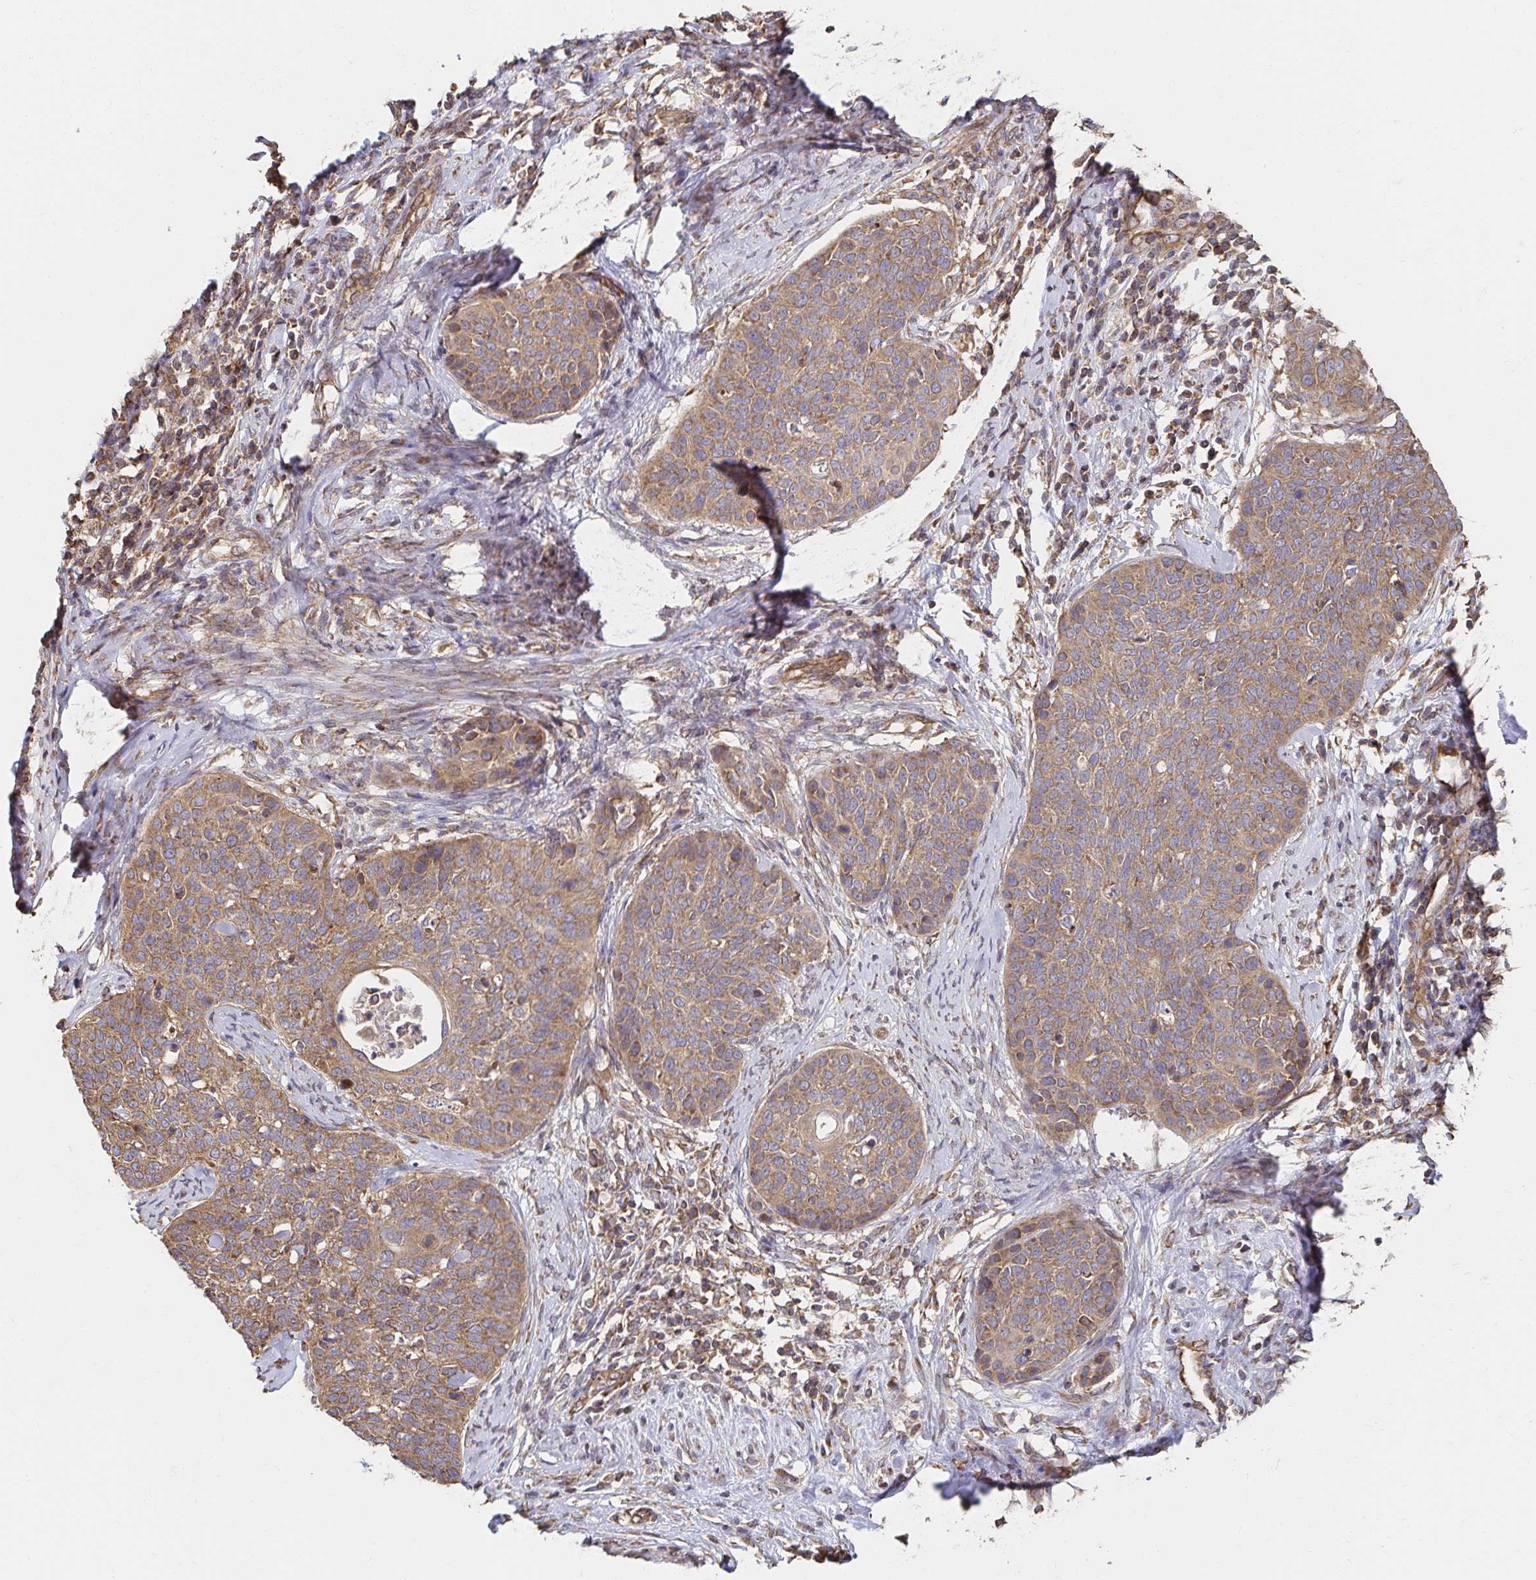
{"staining": {"intensity": "moderate", "quantity": ">75%", "location": "cytoplasmic/membranous"}, "tissue": "cervical cancer", "cell_type": "Tumor cells", "image_type": "cancer", "snomed": [{"axis": "morphology", "description": "Squamous cell carcinoma, NOS"}, {"axis": "topography", "description": "Cervix"}], "caption": "The micrograph exhibits staining of cervical squamous cell carcinoma, revealing moderate cytoplasmic/membranous protein positivity (brown color) within tumor cells.", "gene": "APBB1", "patient": {"sex": "female", "age": 69}}